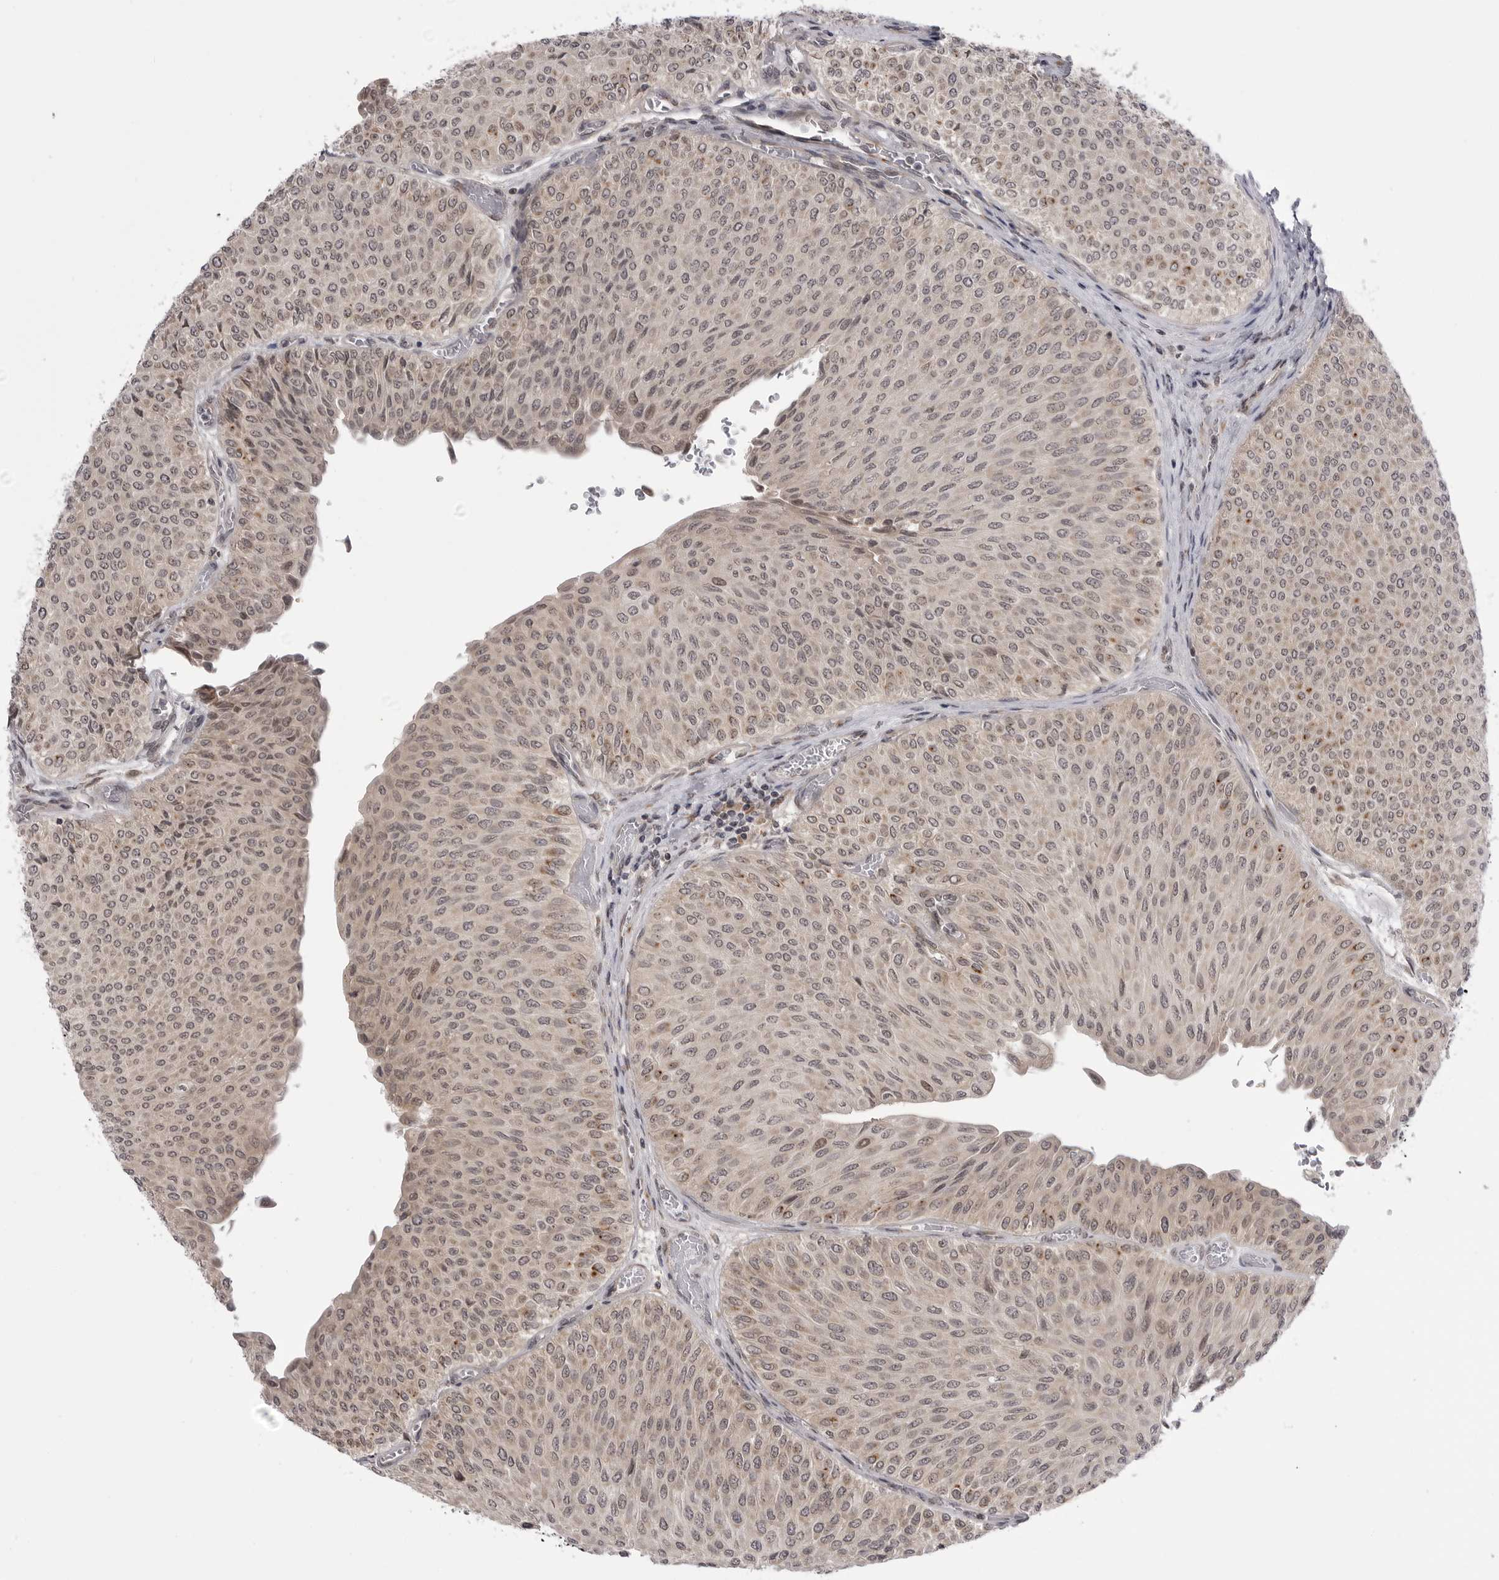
{"staining": {"intensity": "moderate", "quantity": ">75%", "location": "nuclear"}, "tissue": "urothelial cancer", "cell_type": "Tumor cells", "image_type": "cancer", "snomed": [{"axis": "morphology", "description": "Urothelial carcinoma, Low grade"}, {"axis": "topography", "description": "Urinary bladder"}], "caption": "Immunohistochemistry (IHC) (DAB (3,3'-diaminobenzidine)) staining of human urothelial cancer reveals moderate nuclear protein expression in approximately >75% of tumor cells.", "gene": "PTK2B", "patient": {"sex": "male", "age": 78}}